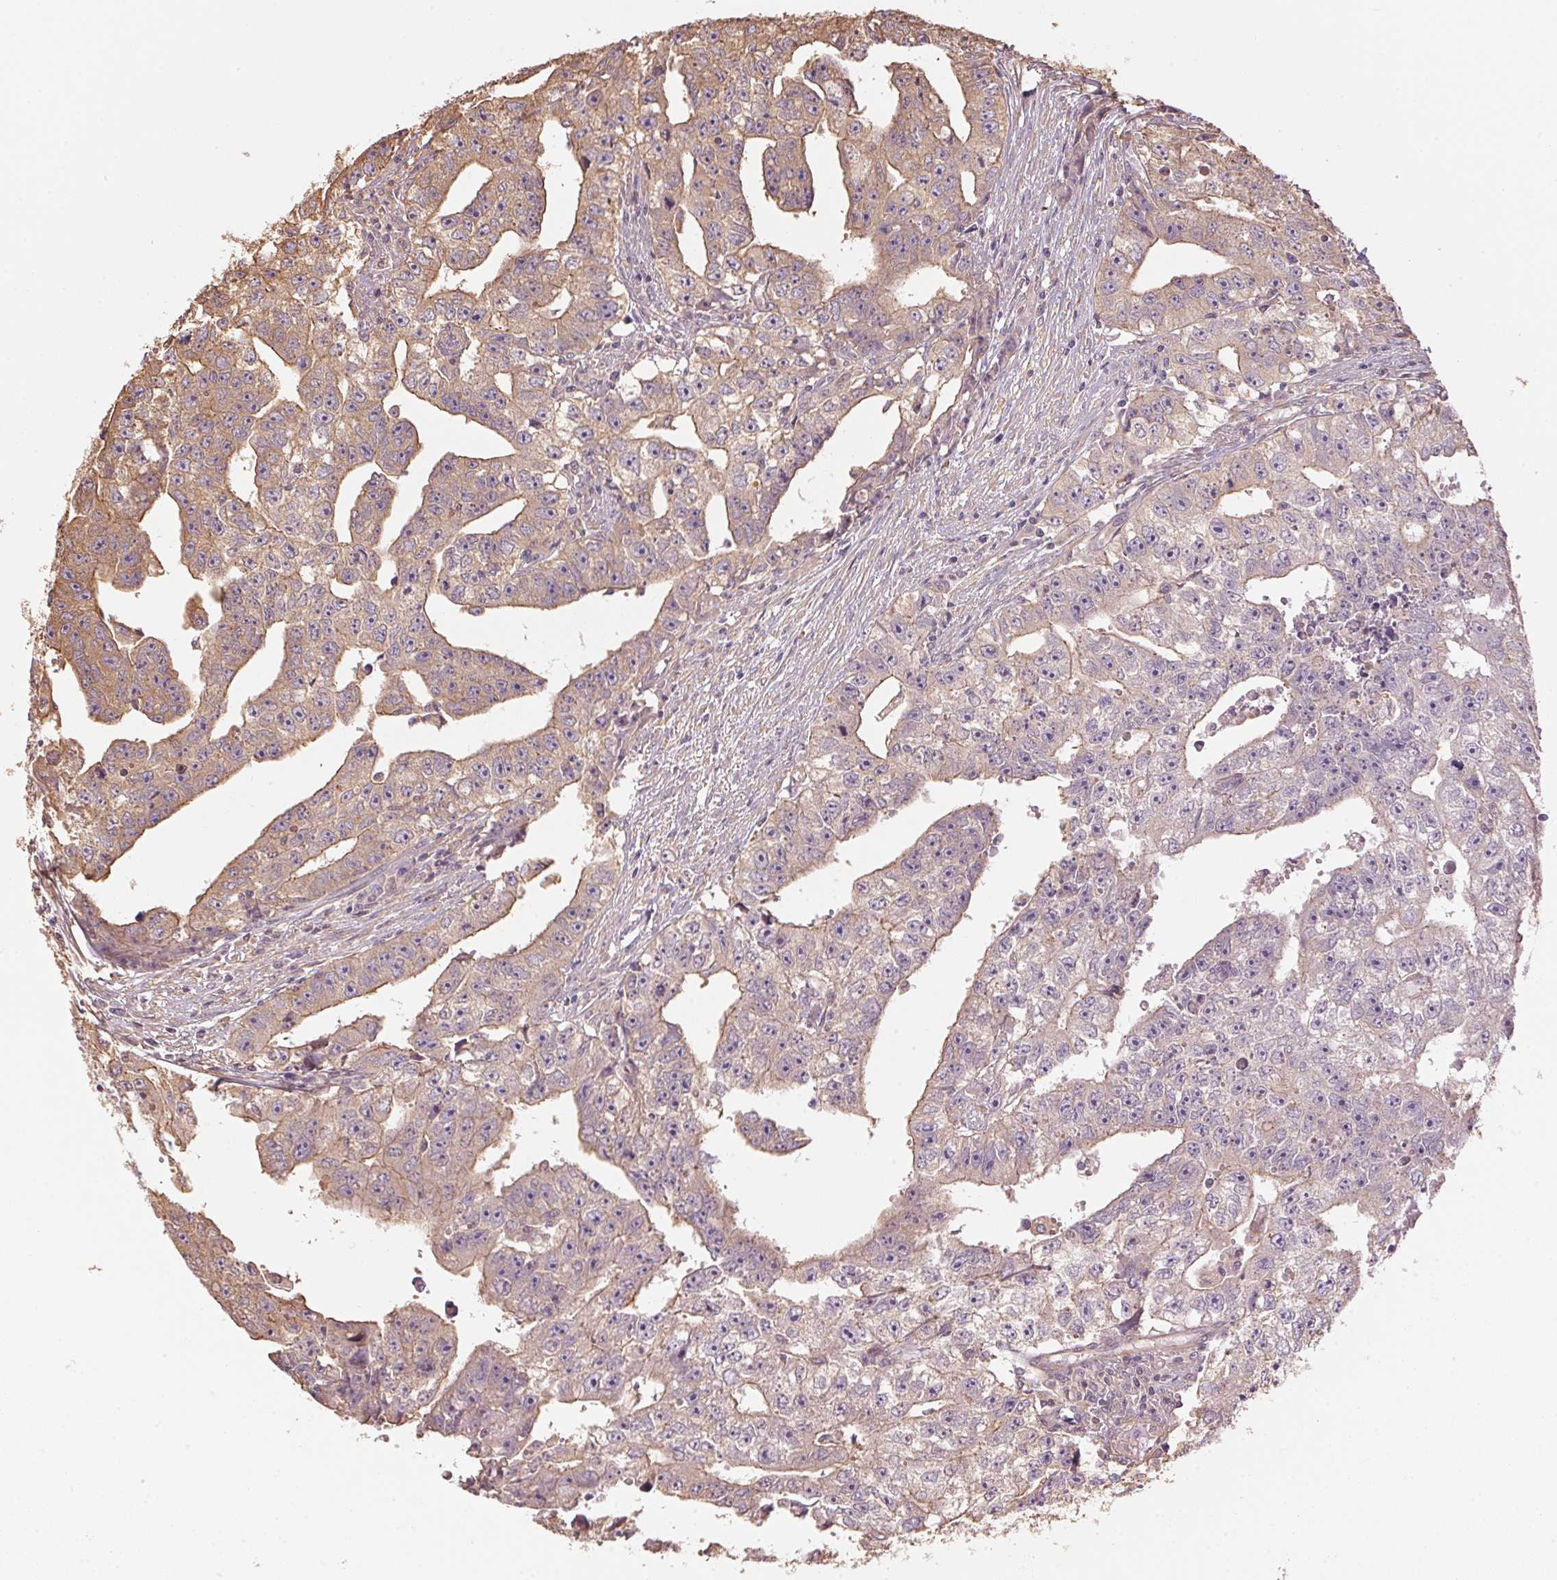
{"staining": {"intensity": "weak", "quantity": "25%-75%", "location": "cytoplasmic/membranous"}, "tissue": "testis cancer", "cell_type": "Tumor cells", "image_type": "cancer", "snomed": [{"axis": "morphology", "description": "Carcinoma, Embryonal, NOS"}, {"axis": "morphology", "description": "Teratoma, malignant, NOS"}, {"axis": "topography", "description": "Testis"}], "caption": "The image exhibits staining of testis embryonal carcinoma, revealing weak cytoplasmic/membranous protein staining (brown color) within tumor cells. (DAB (3,3'-diaminobenzidine) = brown stain, brightfield microscopy at high magnification).", "gene": "QDPR", "patient": {"sex": "male", "age": 24}}